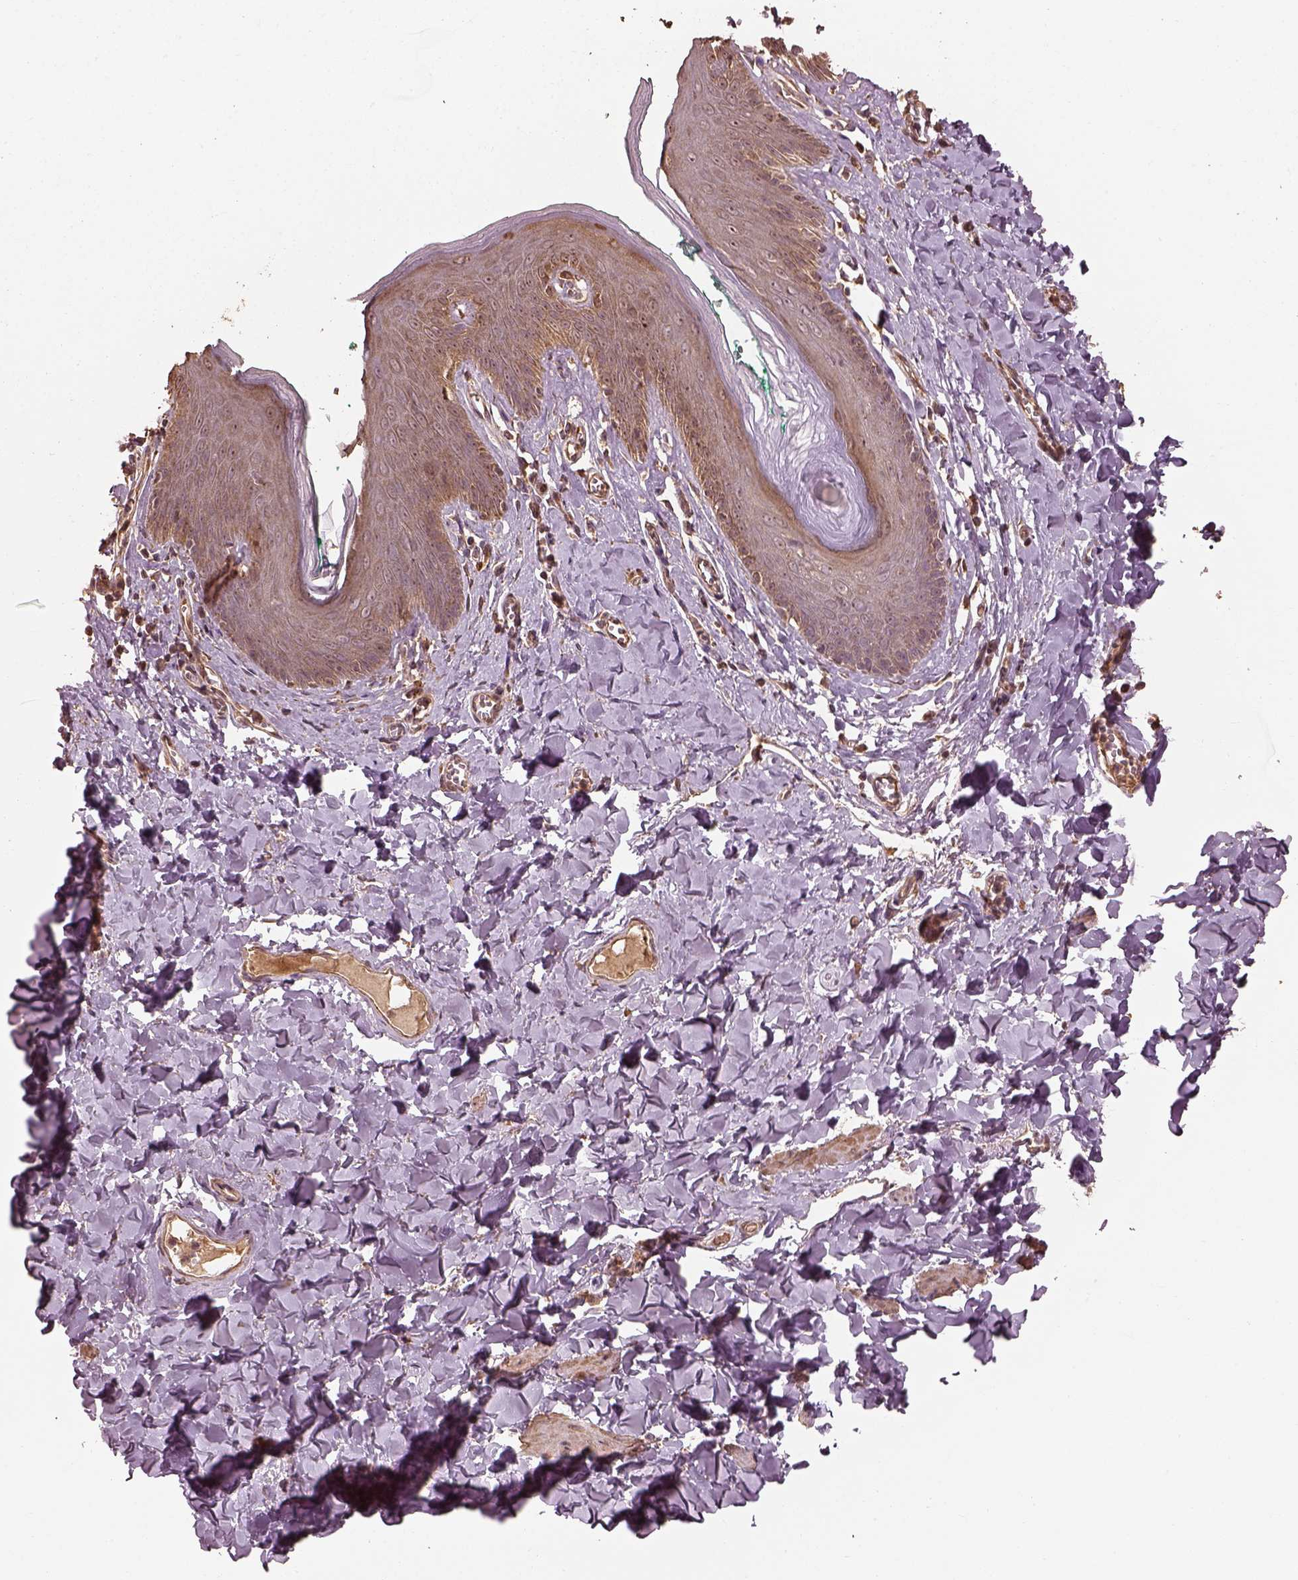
{"staining": {"intensity": "weak", "quantity": ">75%", "location": "cytoplasmic/membranous"}, "tissue": "skin", "cell_type": "Epidermal cells", "image_type": "normal", "snomed": [{"axis": "morphology", "description": "Normal tissue, NOS"}, {"axis": "topography", "description": "Vulva"}, {"axis": "topography", "description": "Peripheral nerve tissue"}], "caption": "High-power microscopy captured an immunohistochemistry (IHC) photomicrograph of benign skin, revealing weak cytoplasmic/membranous expression in approximately >75% of epidermal cells. Immunohistochemistry (ihc) stains the protein of interest in brown and the nuclei are stained blue.", "gene": "METTL4", "patient": {"sex": "female", "age": 66}}